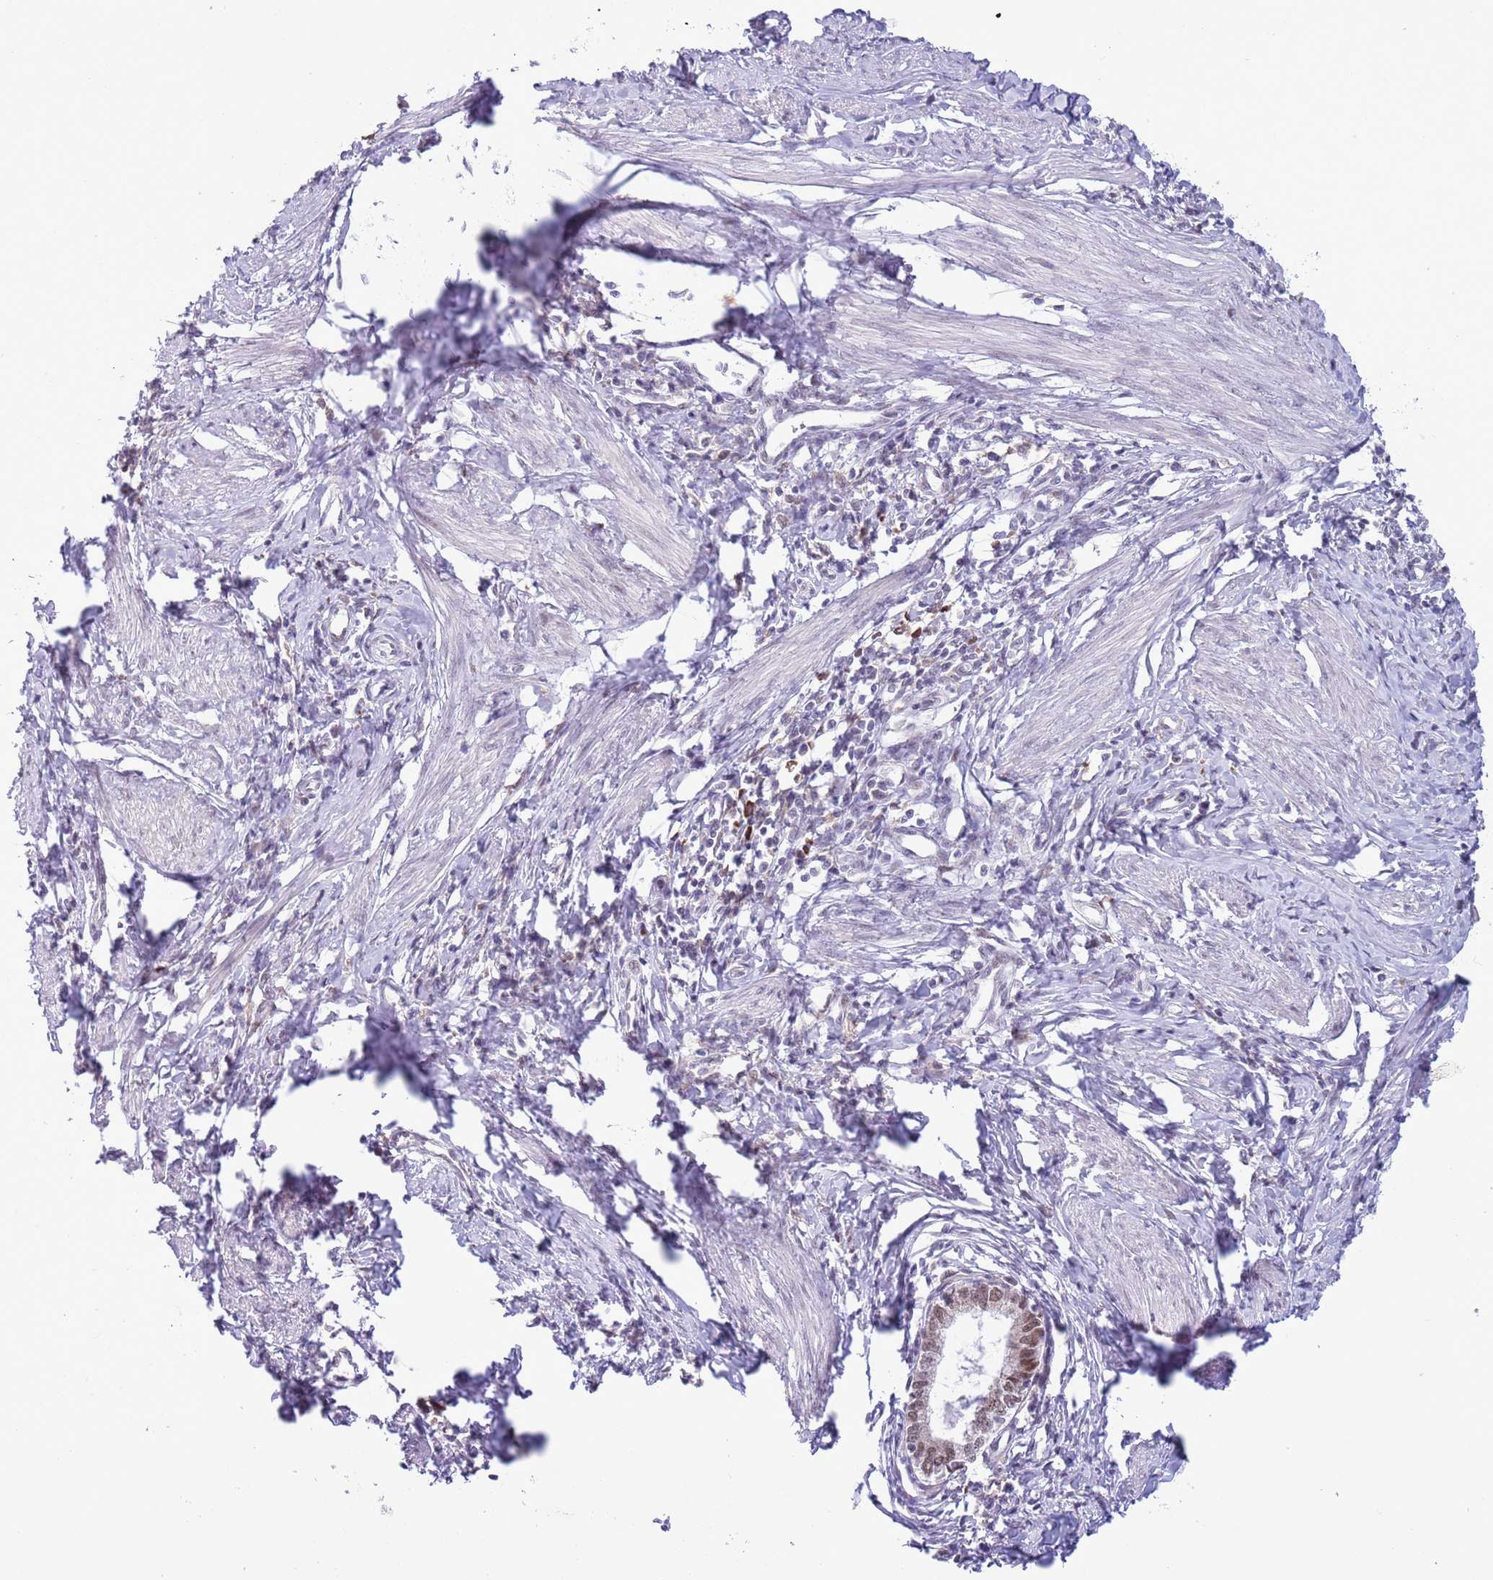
{"staining": {"intensity": "moderate", "quantity": ">75%", "location": "nuclear"}, "tissue": "cervical cancer", "cell_type": "Tumor cells", "image_type": "cancer", "snomed": [{"axis": "morphology", "description": "Adenocarcinoma, NOS"}, {"axis": "topography", "description": "Cervix"}], "caption": "A photomicrograph showing moderate nuclear staining in about >75% of tumor cells in cervical cancer, as visualized by brown immunohistochemical staining.", "gene": "ZNF576", "patient": {"sex": "female", "age": 36}}